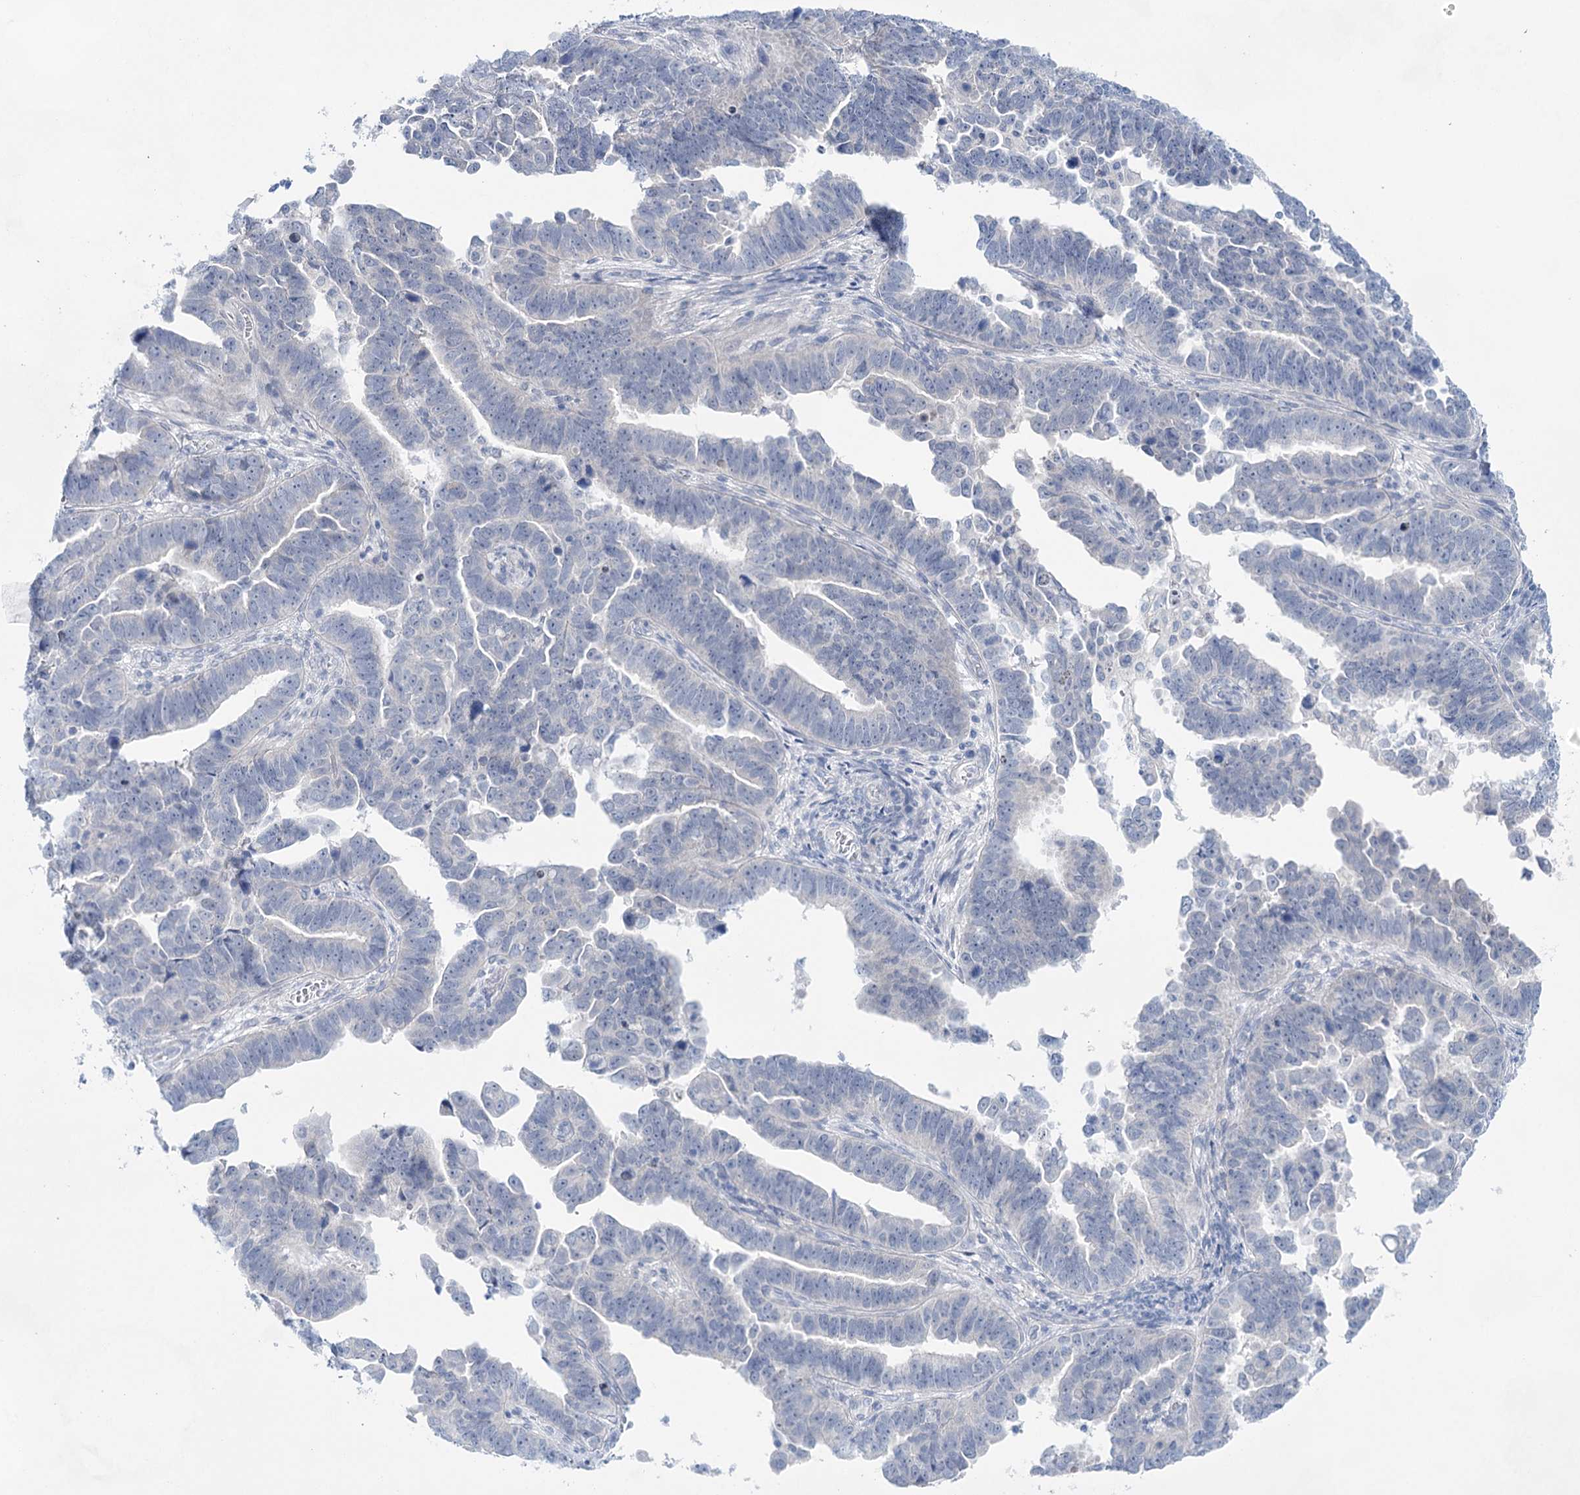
{"staining": {"intensity": "negative", "quantity": "none", "location": "none"}, "tissue": "endometrial cancer", "cell_type": "Tumor cells", "image_type": "cancer", "snomed": [{"axis": "morphology", "description": "Adenocarcinoma, NOS"}, {"axis": "topography", "description": "Endometrium"}], "caption": "Micrograph shows no significant protein positivity in tumor cells of endometrial cancer.", "gene": "LALBA", "patient": {"sex": "female", "age": 75}}